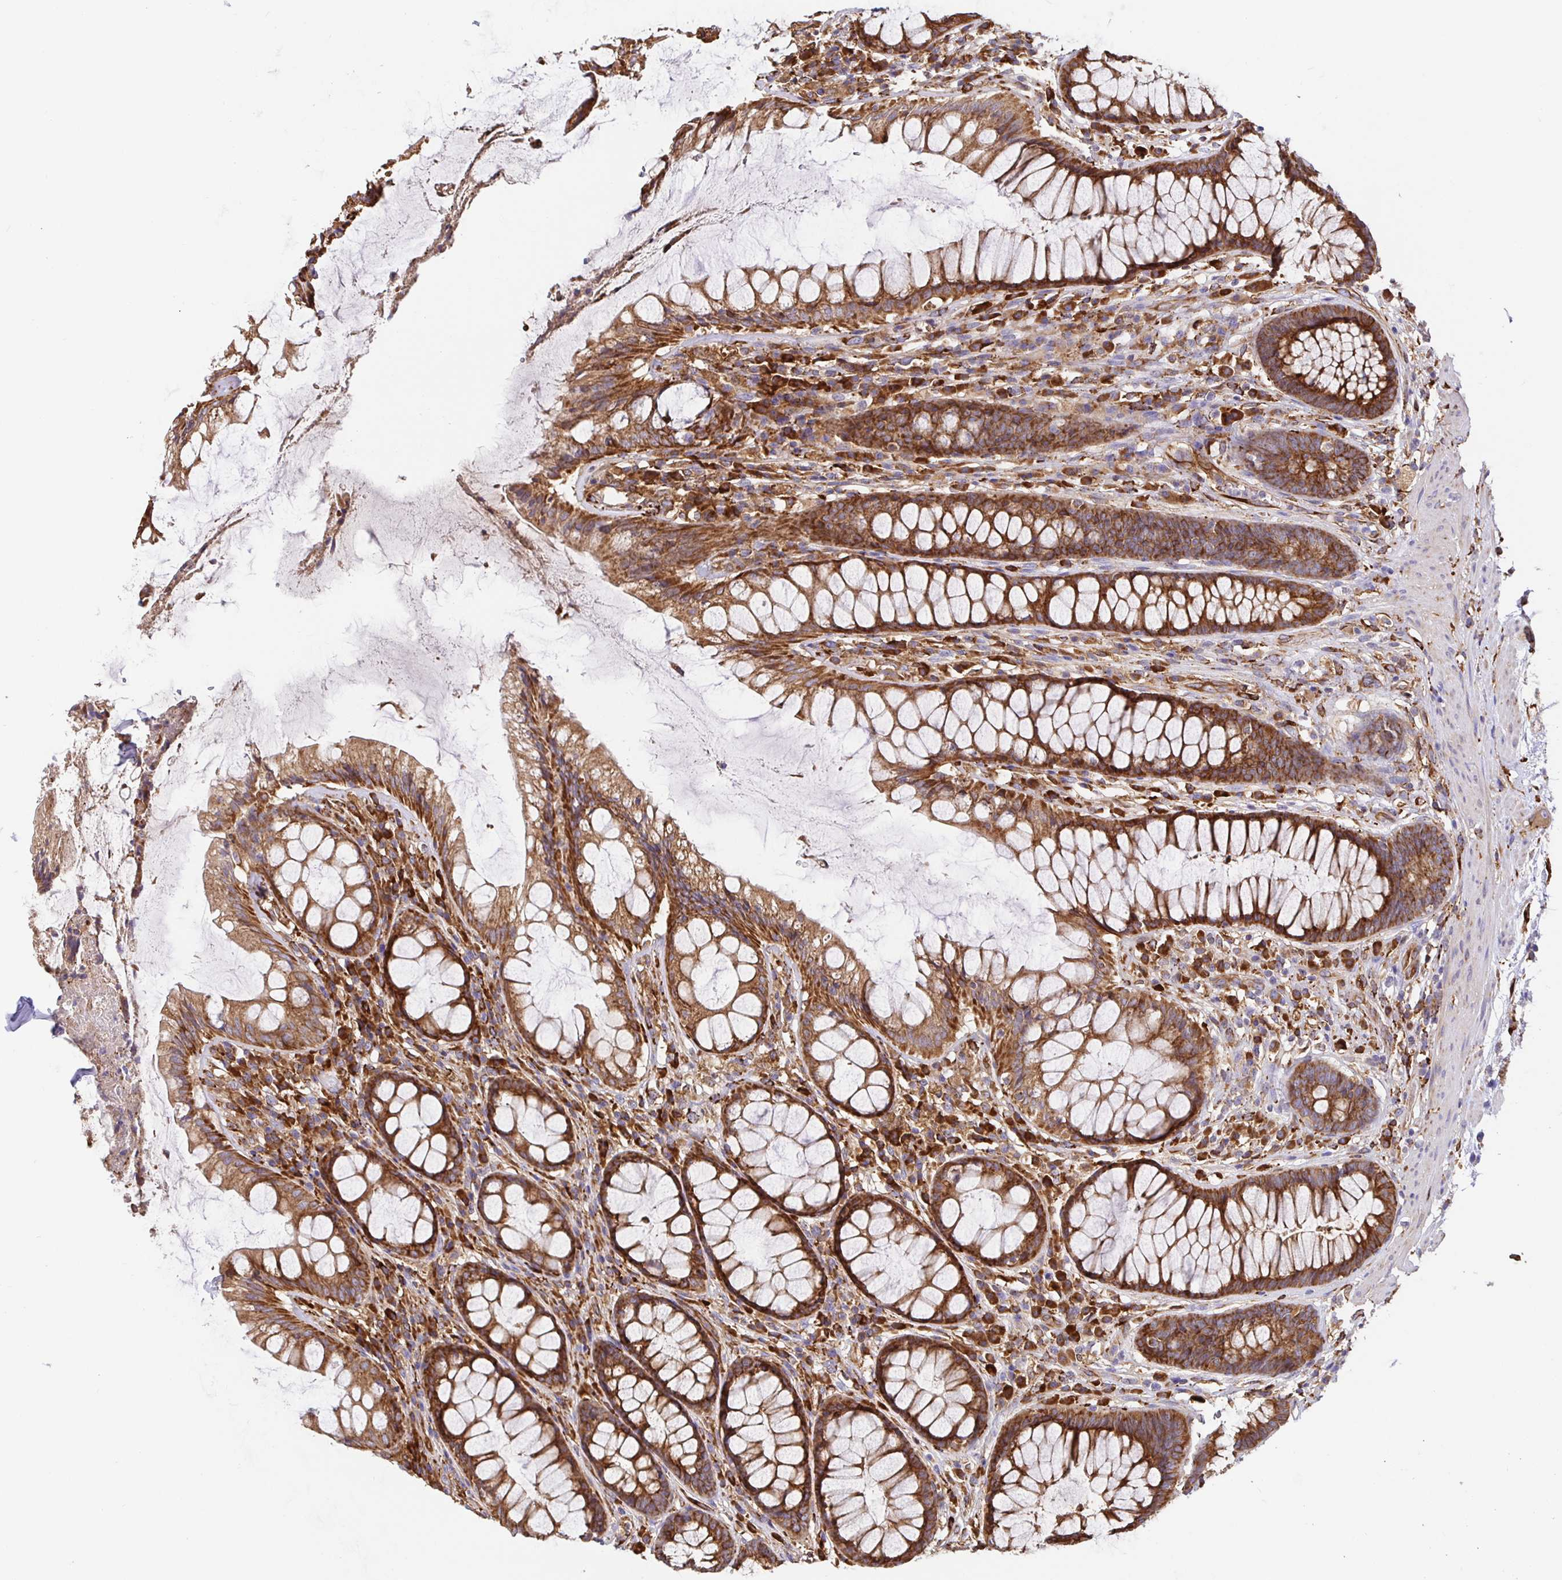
{"staining": {"intensity": "moderate", "quantity": ">75%", "location": "cytoplasmic/membranous"}, "tissue": "rectum", "cell_type": "Glandular cells", "image_type": "normal", "snomed": [{"axis": "morphology", "description": "Normal tissue, NOS"}, {"axis": "topography", "description": "Rectum"}], "caption": "A photomicrograph showing moderate cytoplasmic/membranous expression in about >75% of glandular cells in normal rectum, as visualized by brown immunohistochemical staining.", "gene": "MAOA", "patient": {"sex": "male", "age": 72}}